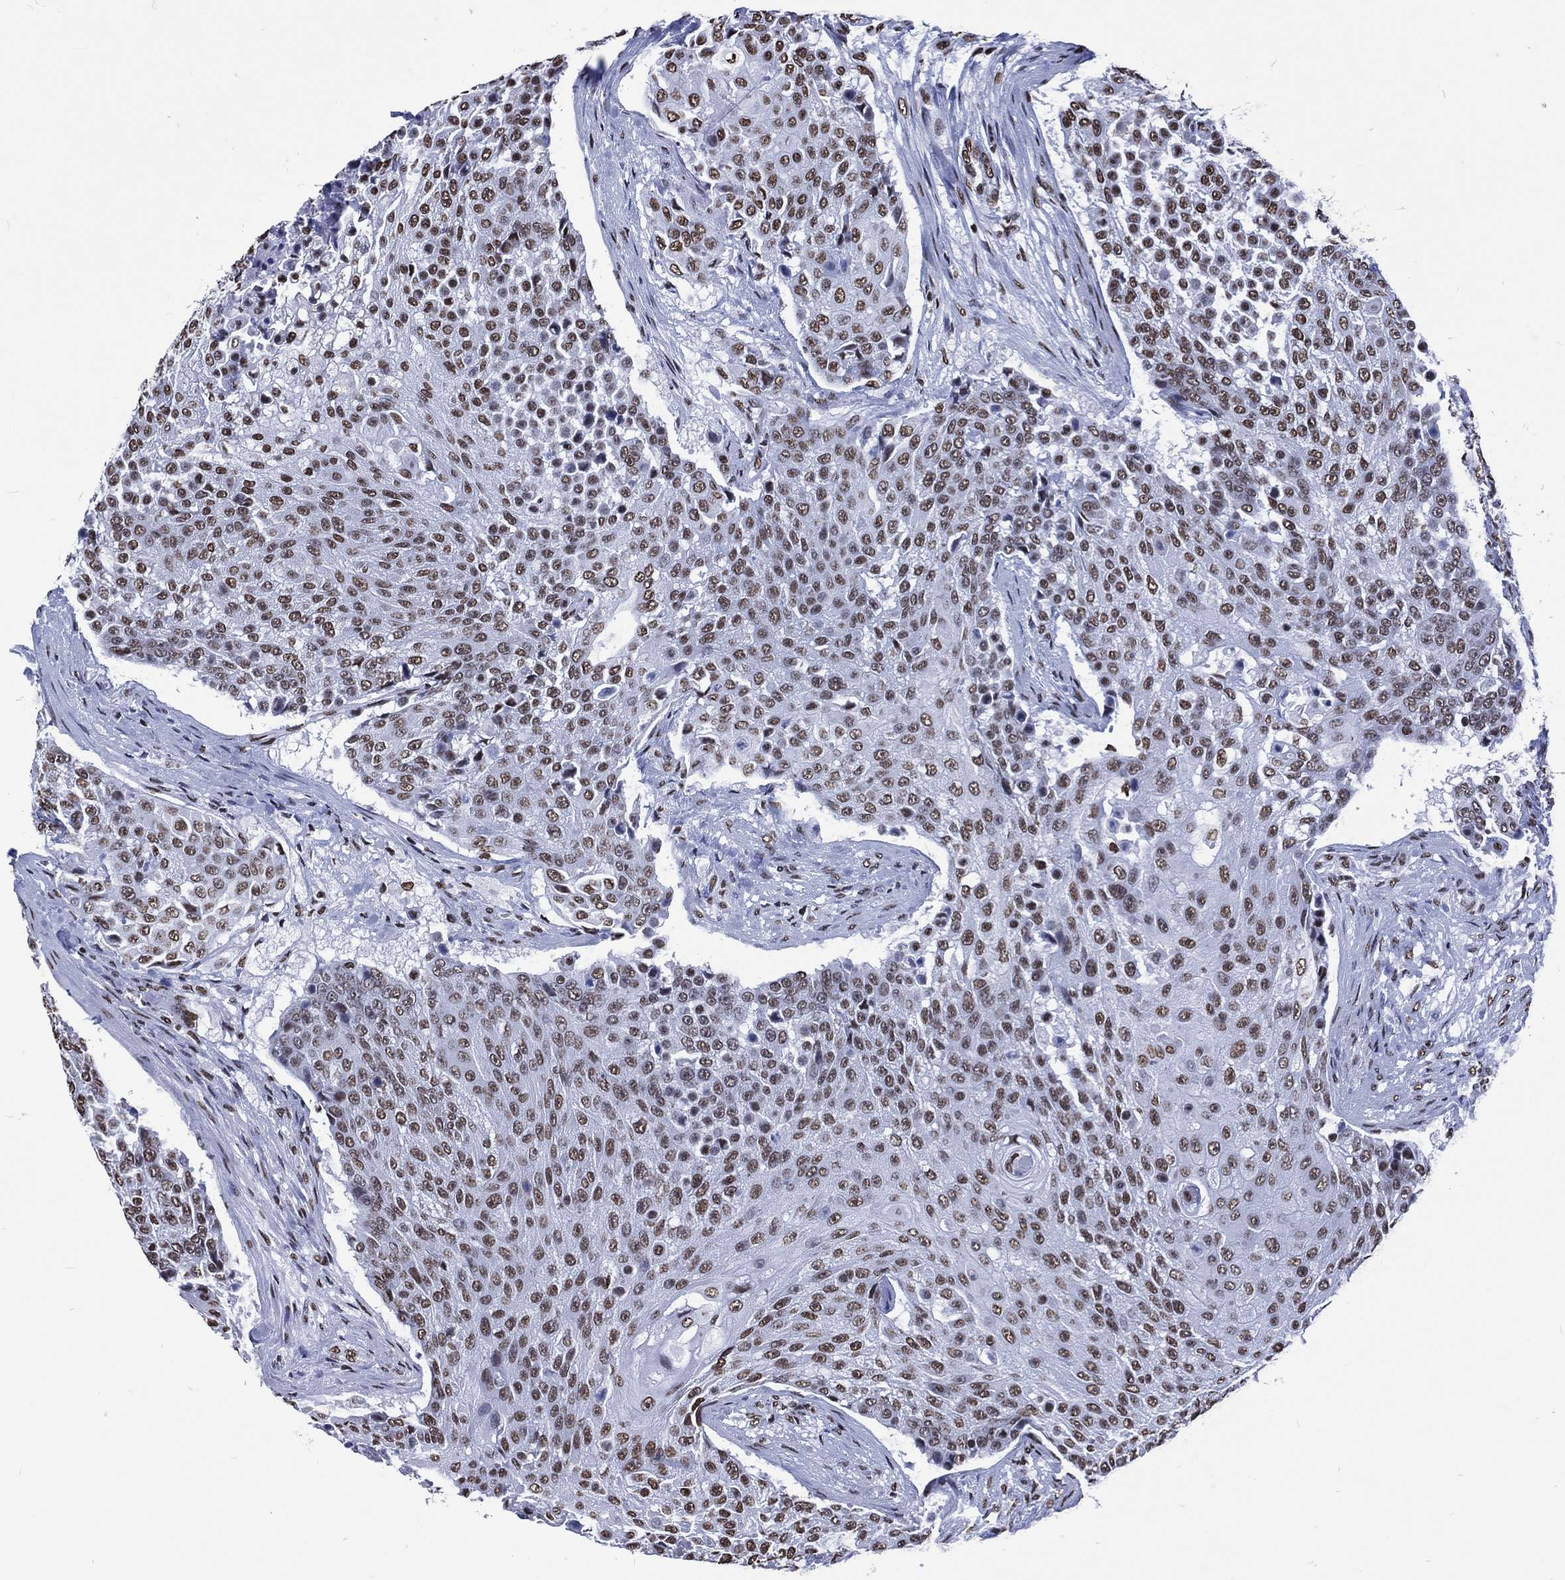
{"staining": {"intensity": "moderate", "quantity": ">75%", "location": "nuclear"}, "tissue": "urothelial cancer", "cell_type": "Tumor cells", "image_type": "cancer", "snomed": [{"axis": "morphology", "description": "Urothelial carcinoma, High grade"}, {"axis": "topography", "description": "Urinary bladder"}], "caption": "Urothelial carcinoma (high-grade) stained with immunohistochemistry shows moderate nuclear staining in approximately >75% of tumor cells. The staining was performed using DAB (3,3'-diaminobenzidine) to visualize the protein expression in brown, while the nuclei were stained in blue with hematoxylin (Magnification: 20x).", "gene": "RETREG2", "patient": {"sex": "female", "age": 63}}